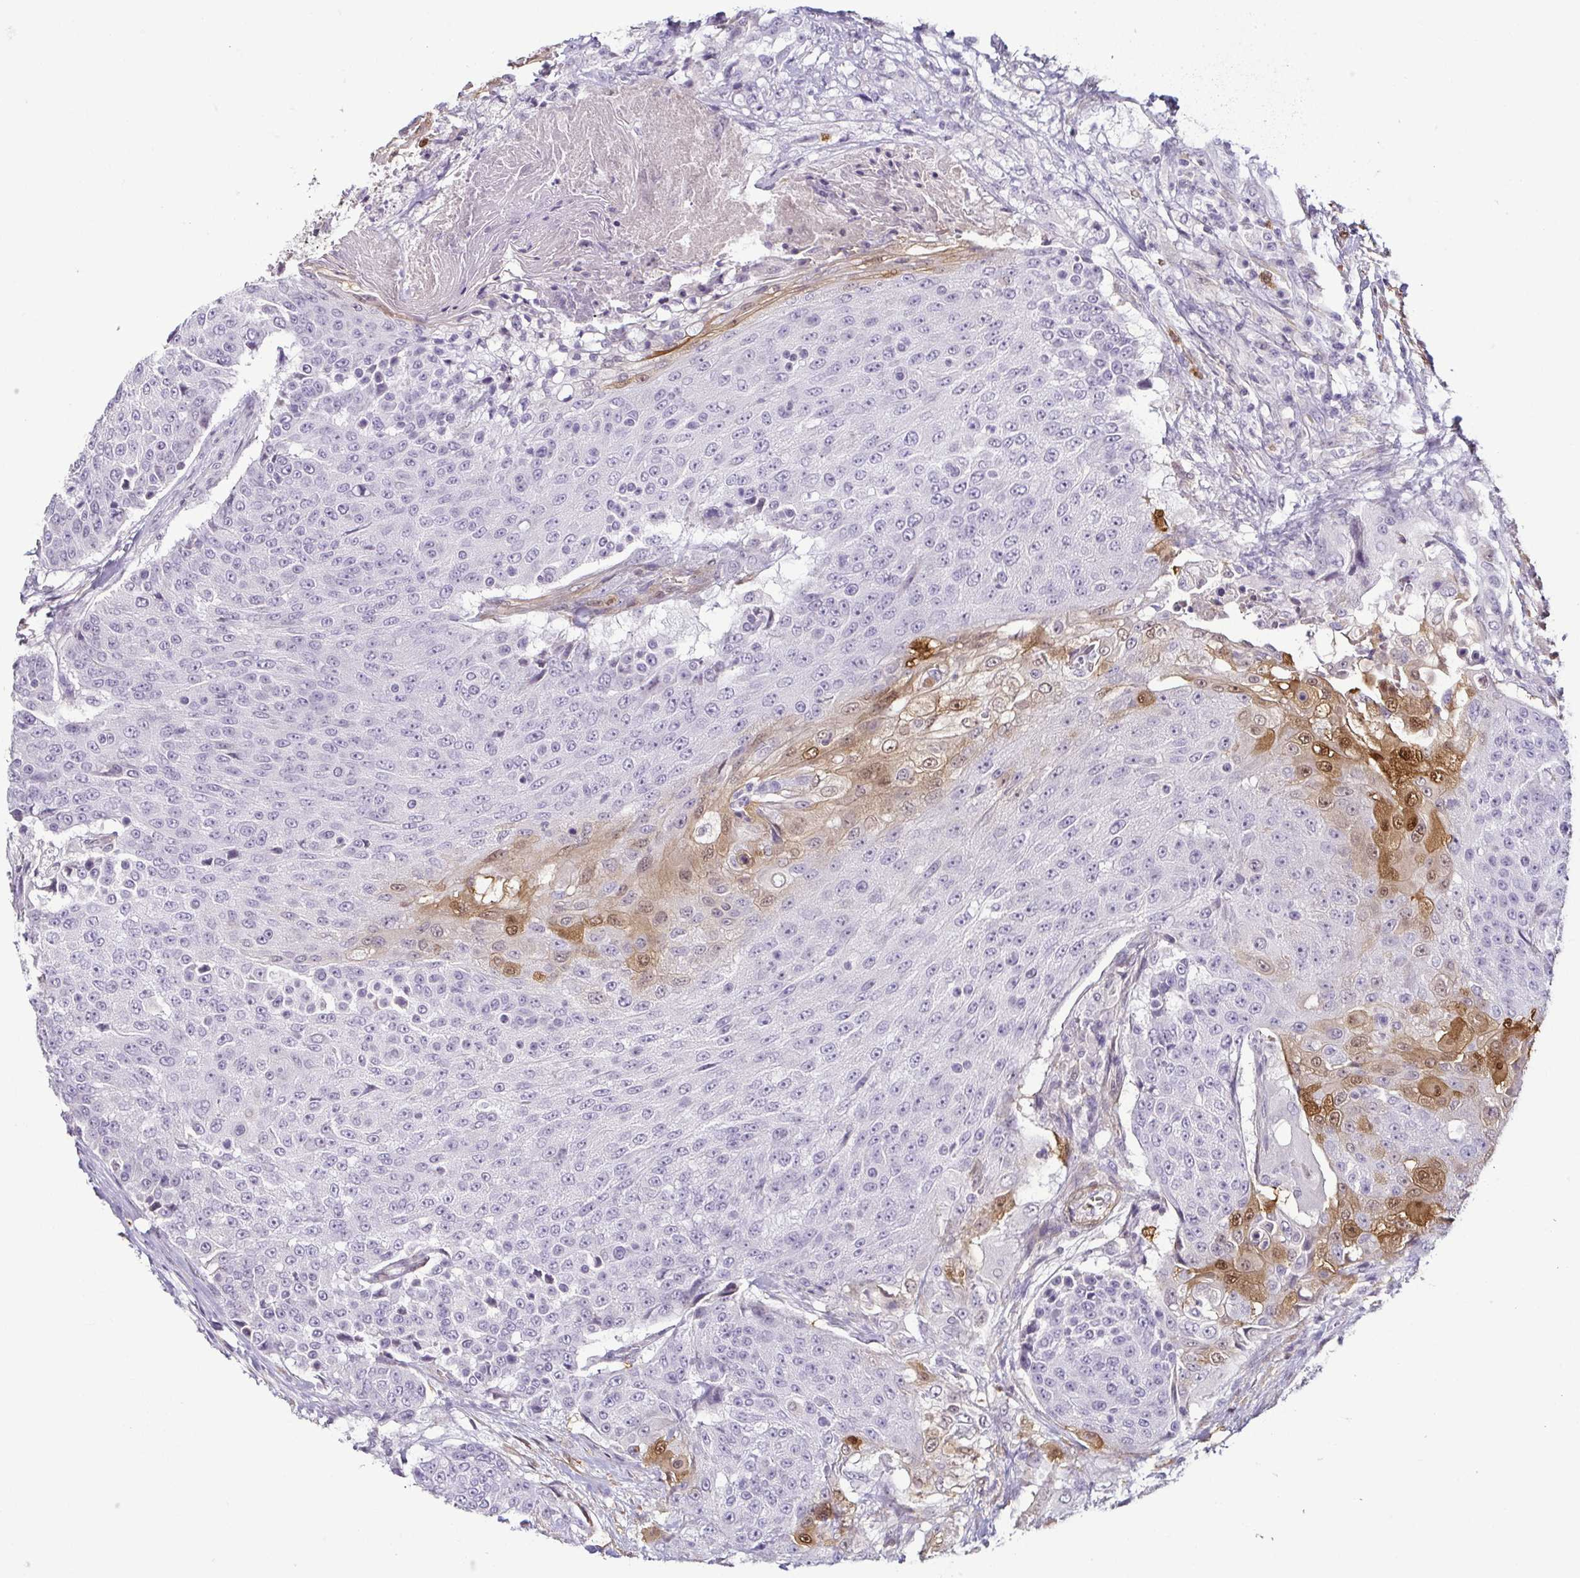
{"staining": {"intensity": "moderate", "quantity": "<25%", "location": "cytoplasmic/membranous,nuclear"}, "tissue": "urothelial cancer", "cell_type": "Tumor cells", "image_type": "cancer", "snomed": [{"axis": "morphology", "description": "Urothelial carcinoma, High grade"}, {"axis": "topography", "description": "Urinary bladder"}], "caption": "The photomicrograph shows immunohistochemical staining of high-grade urothelial carcinoma. There is moderate cytoplasmic/membranous and nuclear staining is appreciated in about <25% of tumor cells.", "gene": "HOPX", "patient": {"sex": "female", "age": 63}}